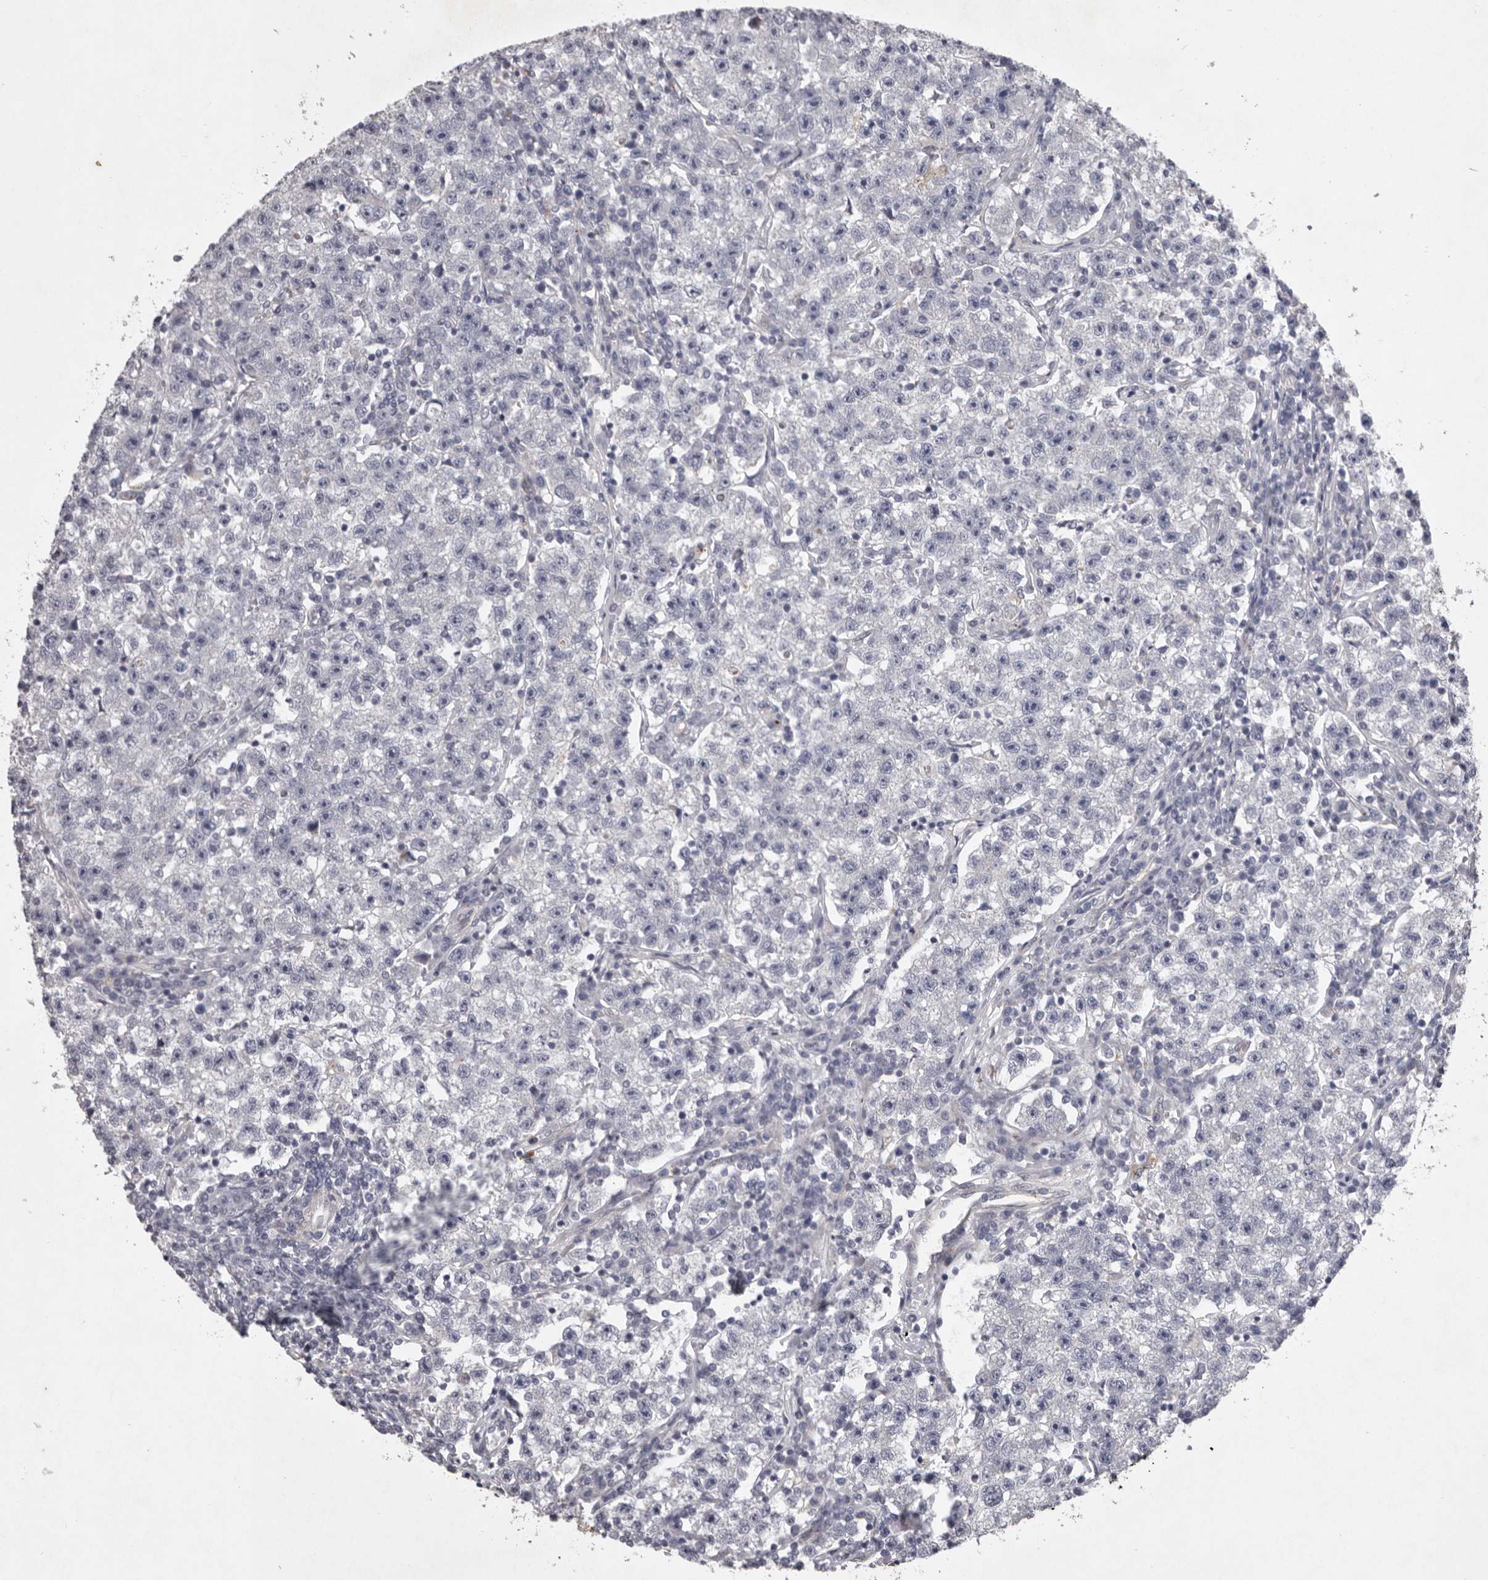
{"staining": {"intensity": "negative", "quantity": "none", "location": "none"}, "tissue": "testis cancer", "cell_type": "Tumor cells", "image_type": "cancer", "snomed": [{"axis": "morphology", "description": "Seminoma, NOS"}, {"axis": "topography", "description": "Testis"}], "caption": "Immunohistochemistry of human testis cancer displays no positivity in tumor cells. (DAB (3,3'-diaminobenzidine) immunohistochemistry visualized using brightfield microscopy, high magnification).", "gene": "NKAIN4", "patient": {"sex": "male", "age": 22}}